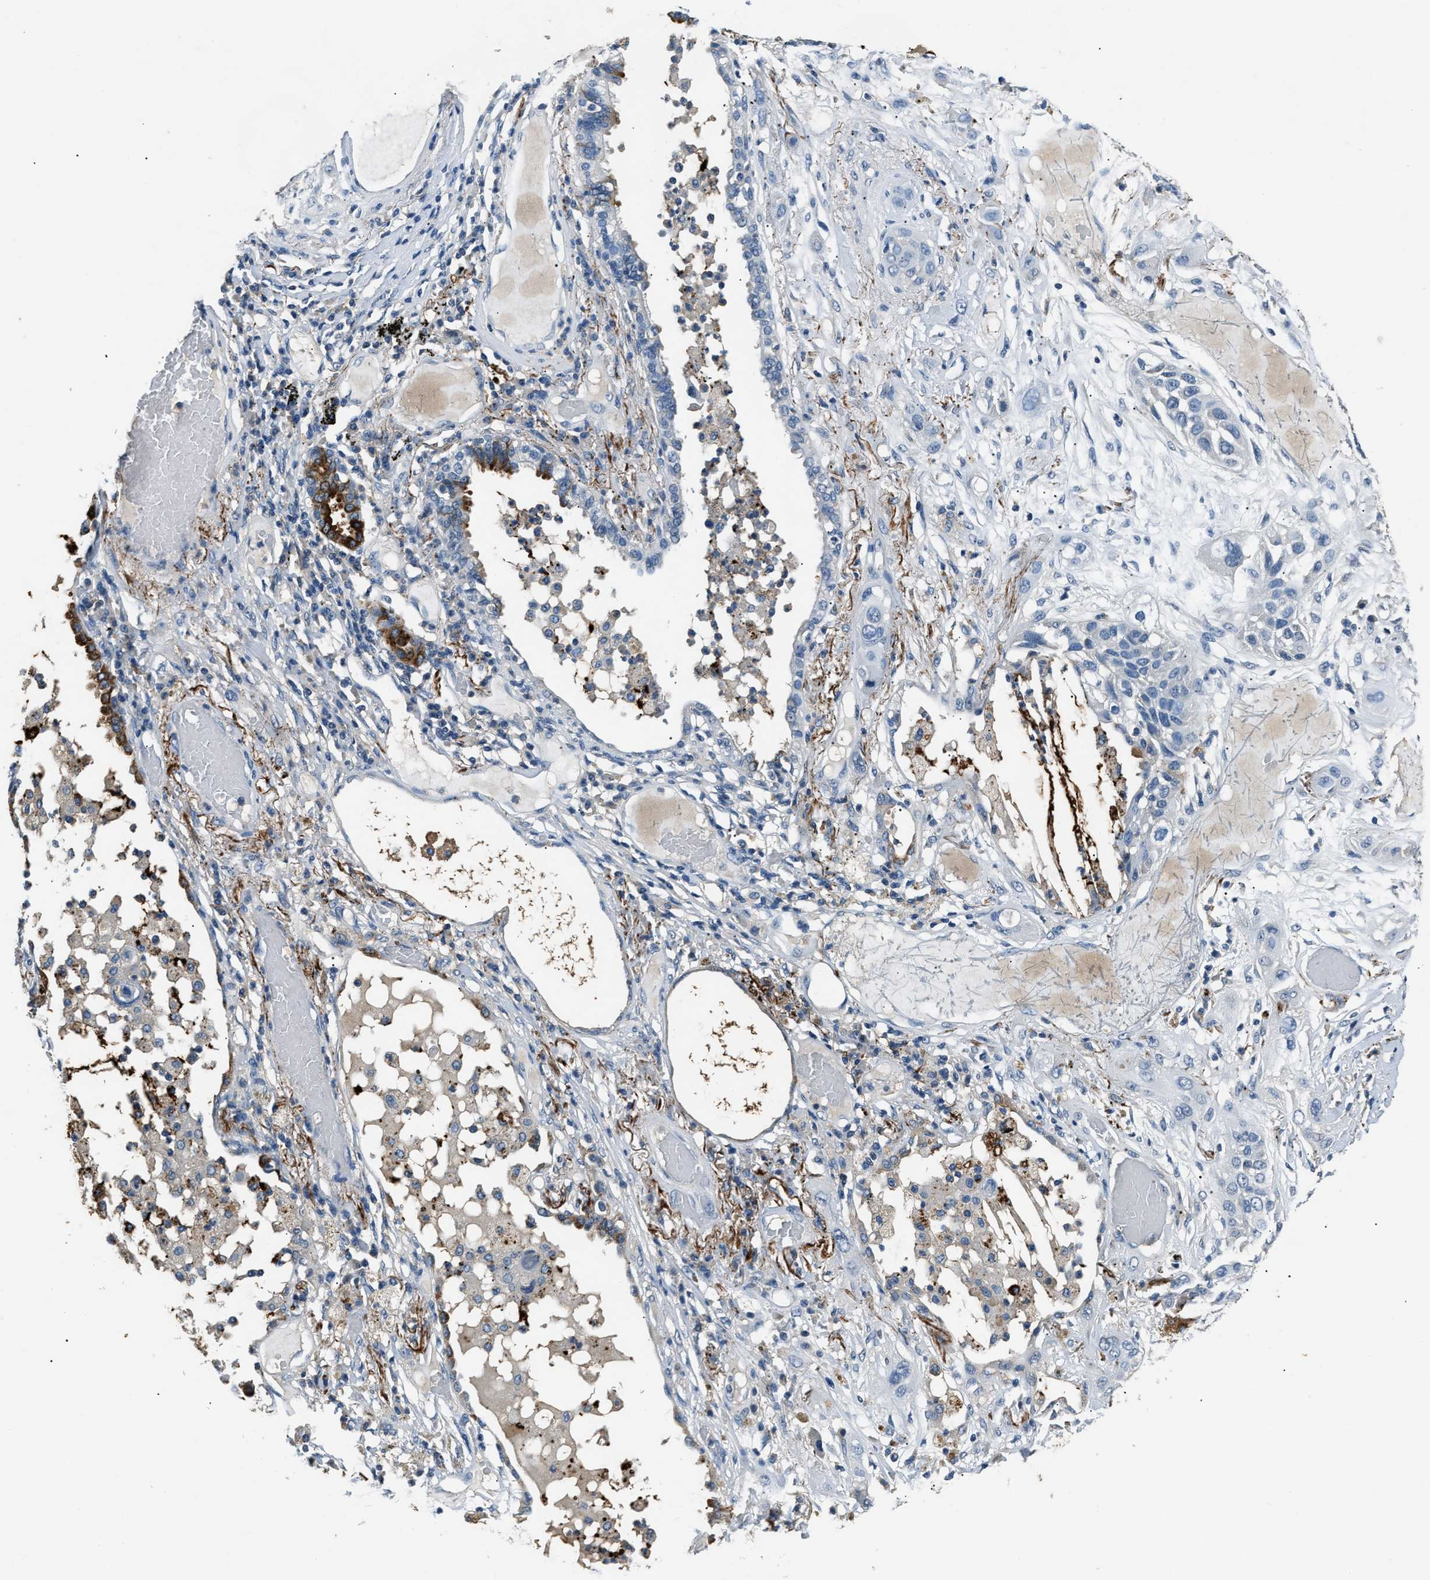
{"staining": {"intensity": "negative", "quantity": "none", "location": "none"}, "tissue": "lung cancer", "cell_type": "Tumor cells", "image_type": "cancer", "snomed": [{"axis": "morphology", "description": "Squamous cell carcinoma, NOS"}, {"axis": "topography", "description": "Lung"}], "caption": "High power microscopy photomicrograph of an IHC image of lung squamous cell carcinoma, revealing no significant expression in tumor cells.", "gene": "INHA", "patient": {"sex": "male", "age": 71}}